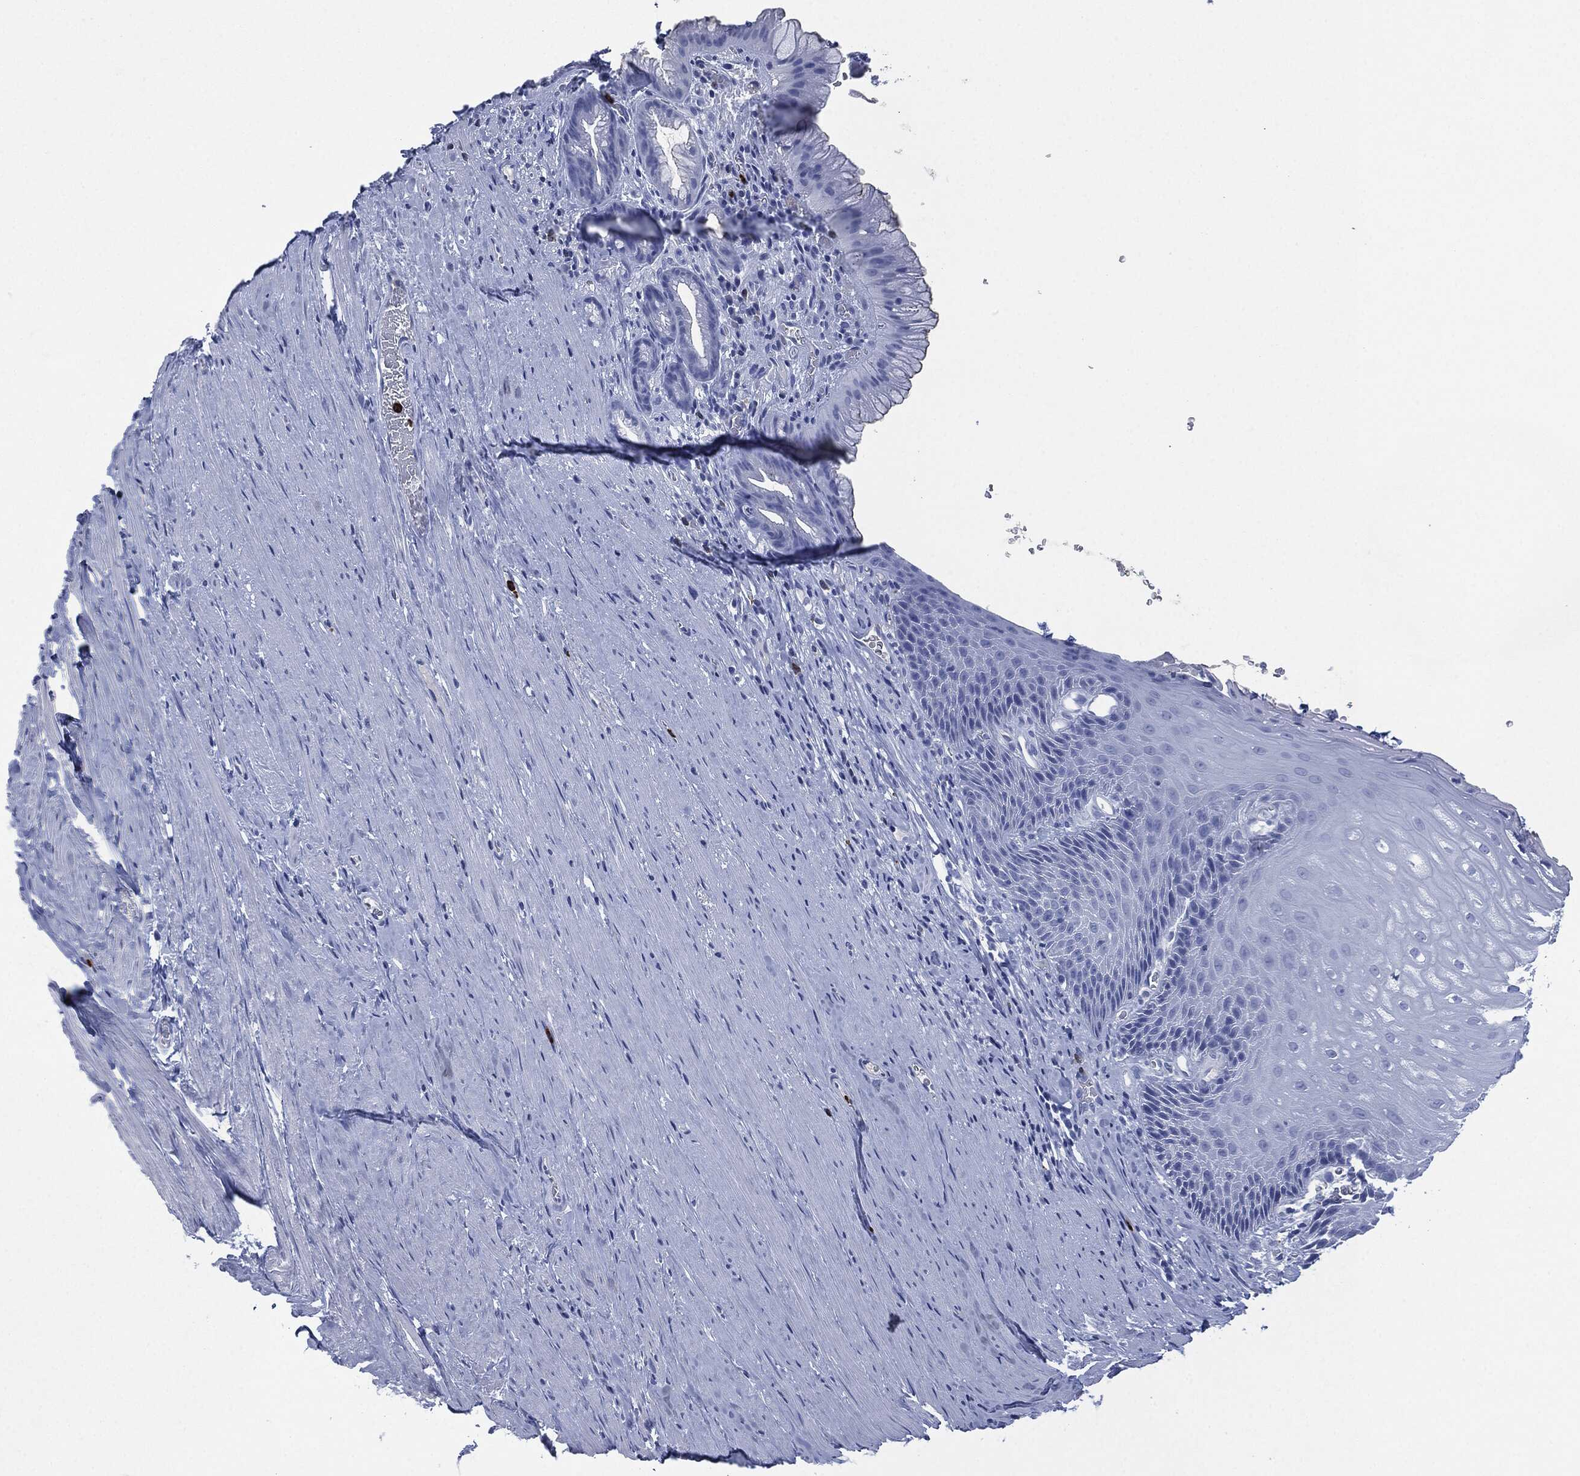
{"staining": {"intensity": "negative", "quantity": "none", "location": "none"}, "tissue": "esophagus", "cell_type": "Squamous epithelial cells", "image_type": "normal", "snomed": [{"axis": "morphology", "description": "Normal tissue, NOS"}, {"axis": "topography", "description": "Esophagus"}], "caption": "Squamous epithelial cells show no significant positivity in benign esophagus.", "gene": "CEACAM8", "patient": {"sex": "male", "age": 64}}